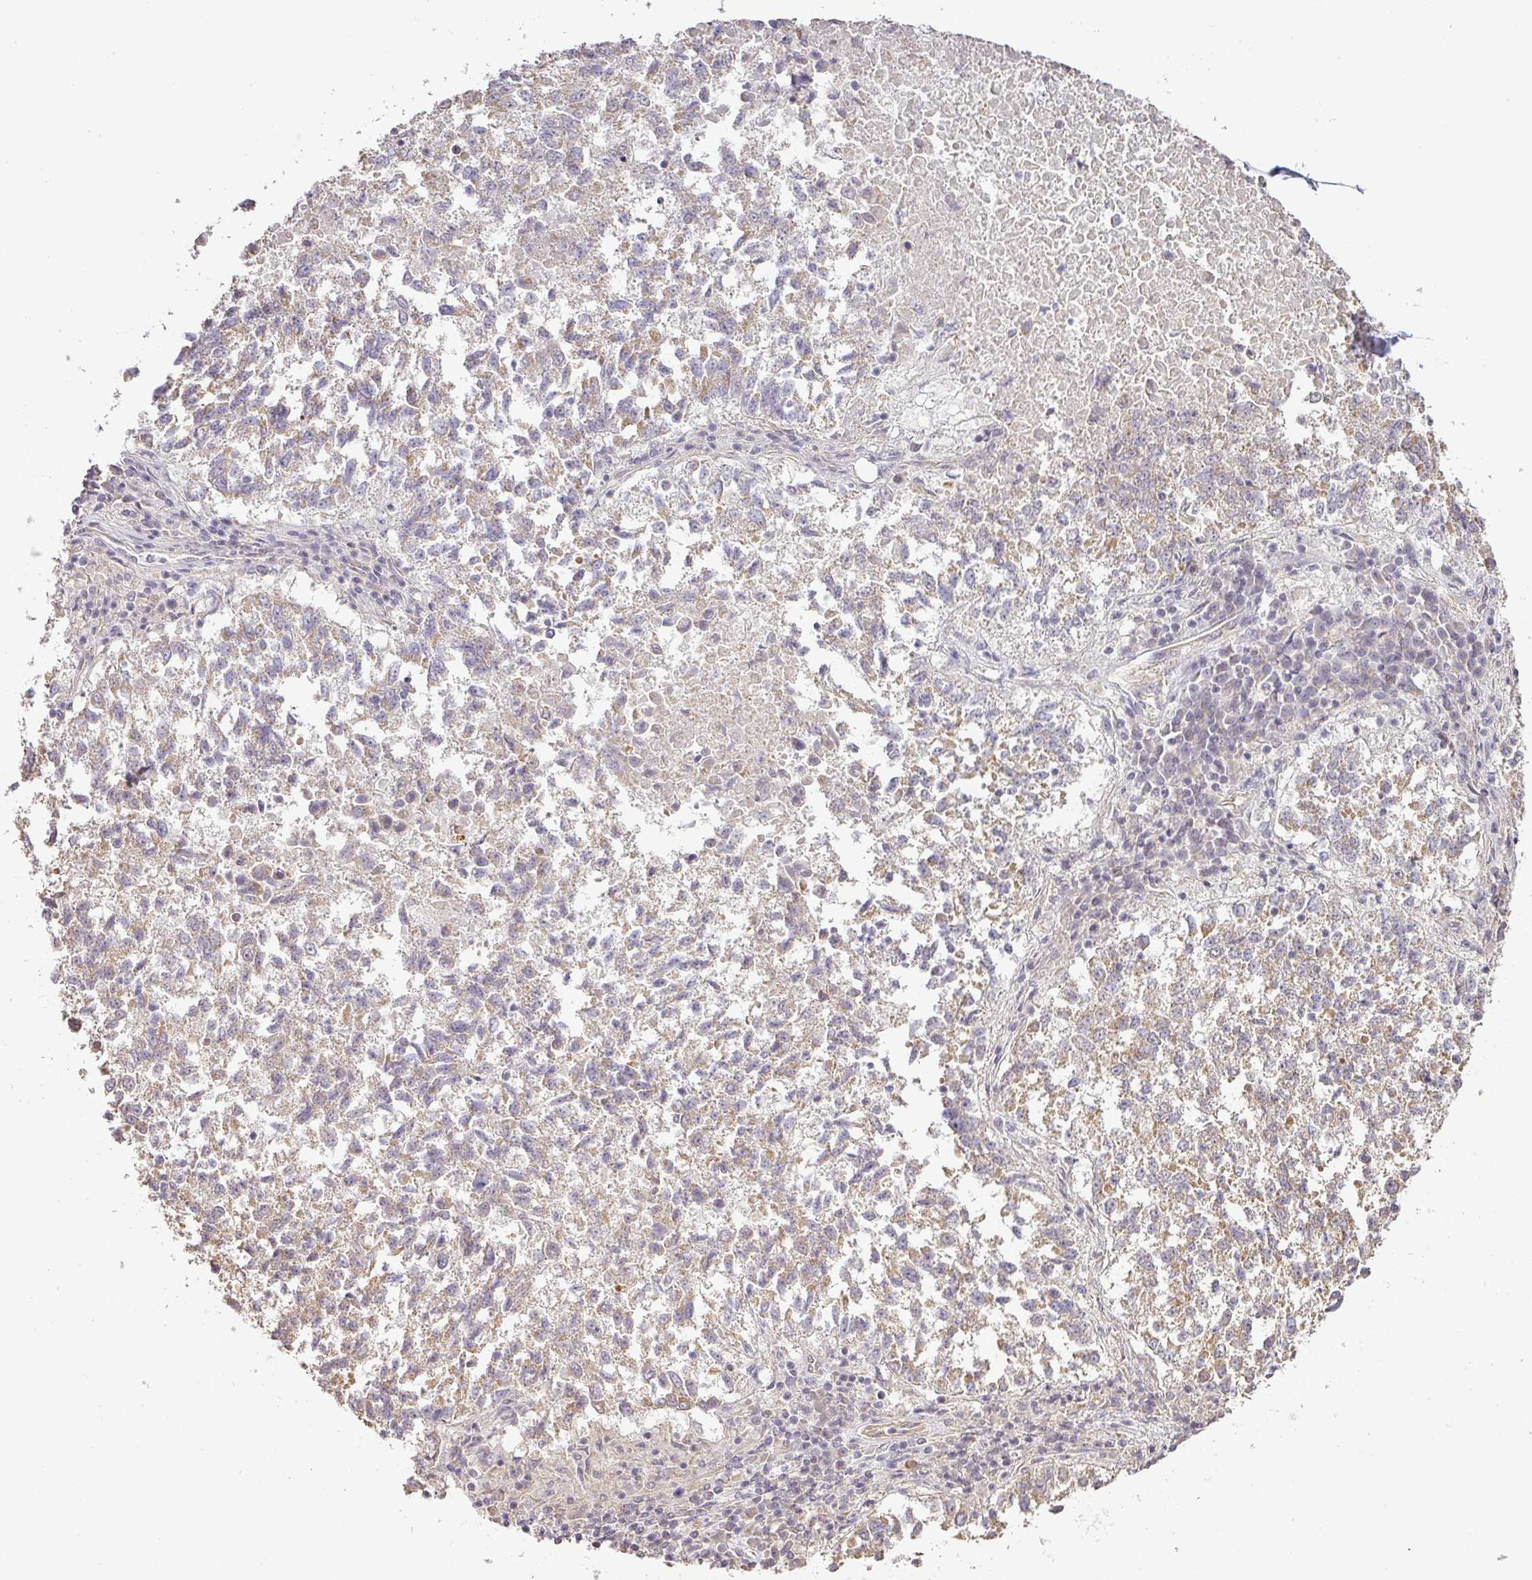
{"staining": {"intensity": "weak", "quantity": "25%-75%", "location": "cytoplasmic/membranous"}, "tissue": "lung cancer", "cell_type": "Tumor cells", "image_type": "cancer", "snomed": [{"axis": "morphology", "description": "Squamous cell carcinoma, NOS"}, {"axis": "topography", "description": "Lung"}], "caption": "A high-resolution histopathology image shows IHC staining of lung cancer (squamous cell carcinoma), which exhibits weak cytoplasmic/membranous expression in about 25%-75% of tumor cells.", "gene": "MYOM2", "patient": {"sex": "male", "age": 73}}